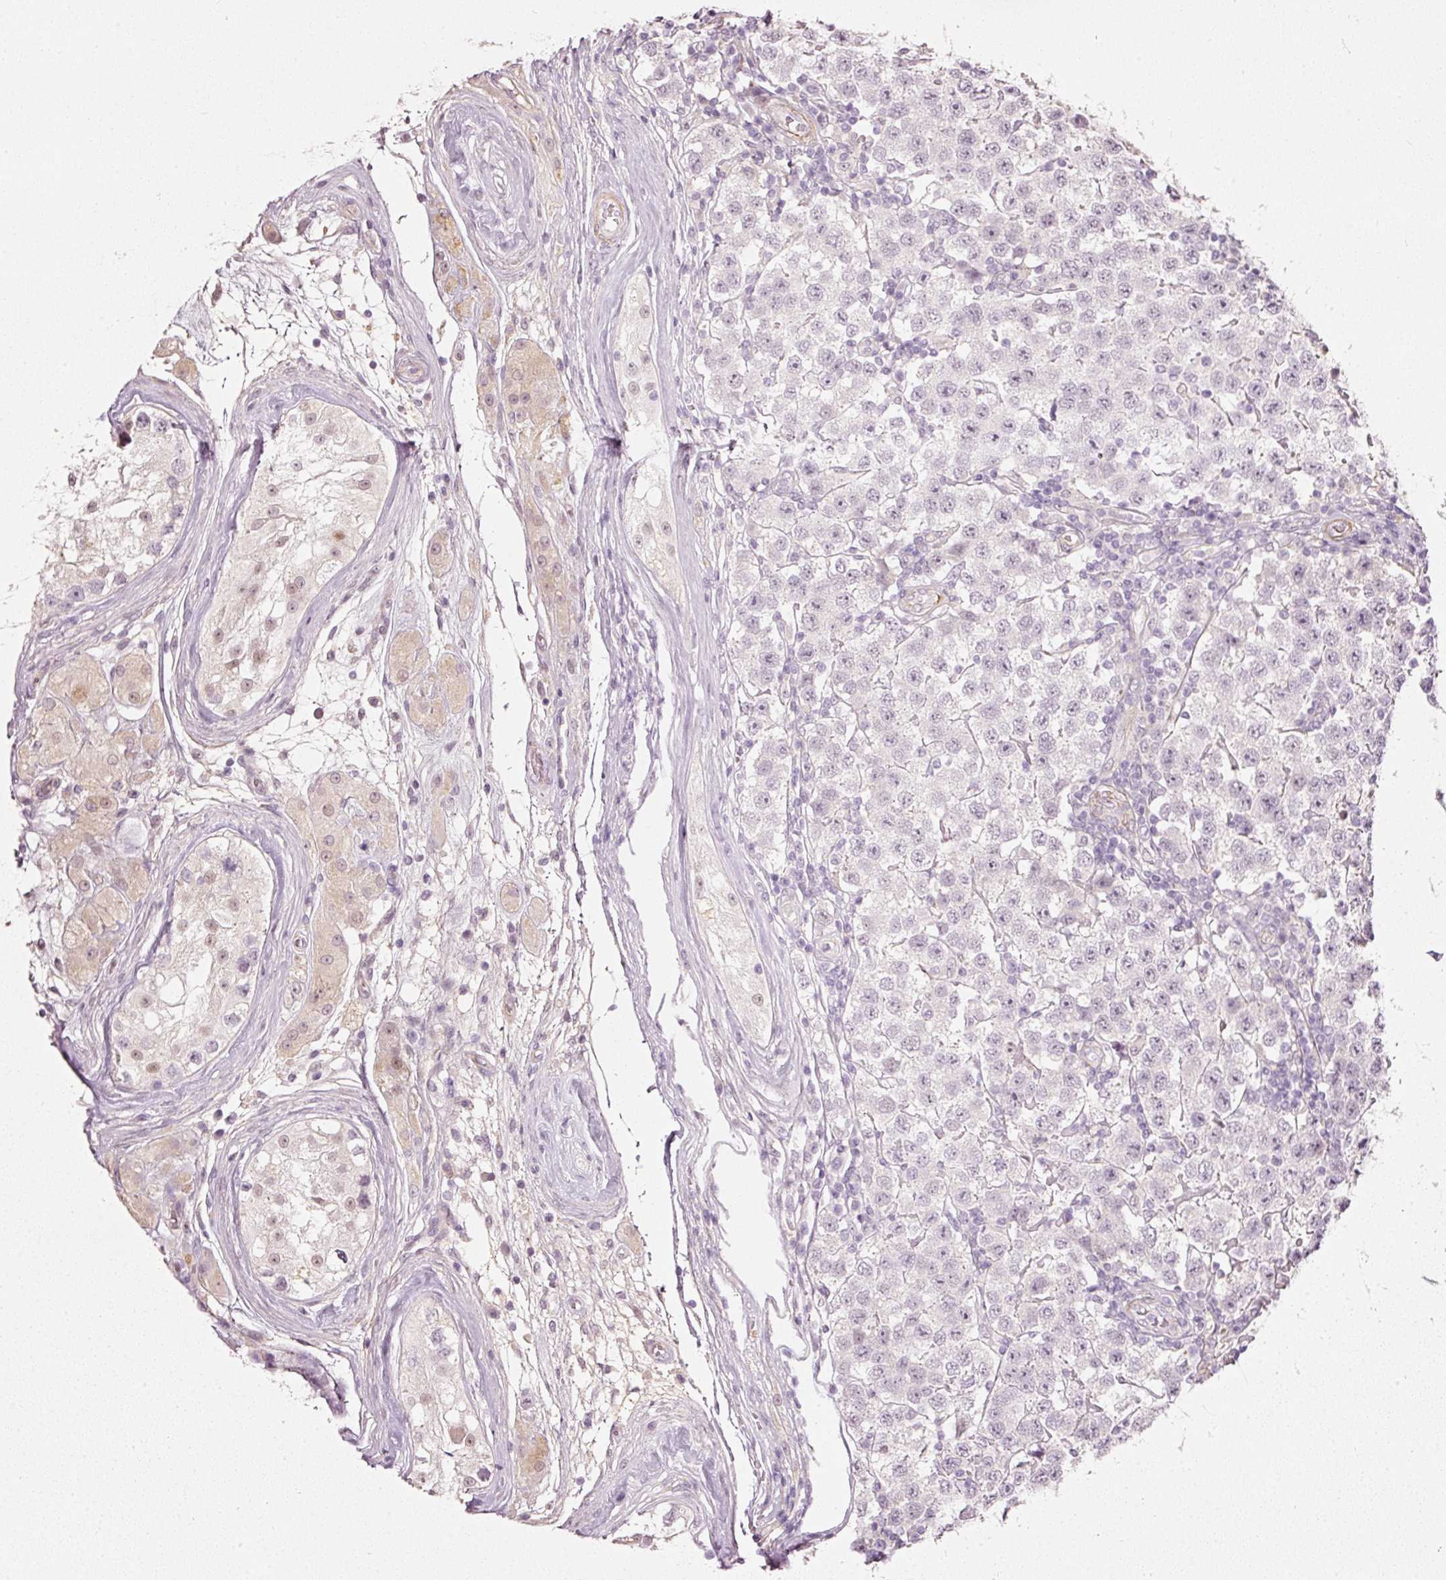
{"staining": {"intensity": "negative", "quantity": "none", "location": "none"}, "tissue": "testis cancer", "cell_type": "Tumor cells", "image_type": "cancer", "snomed": [{"axis": "morphology", "description": "Seminoma, NOS"}, {"axis": "topography", "description": "Testis"}], "caption": "Immunohistochemical staining of human testis seminoma displays no significant expression in tumor cells.", "gene": "TOGARAM1", "patient": {"sex": "male", "age": 34}}